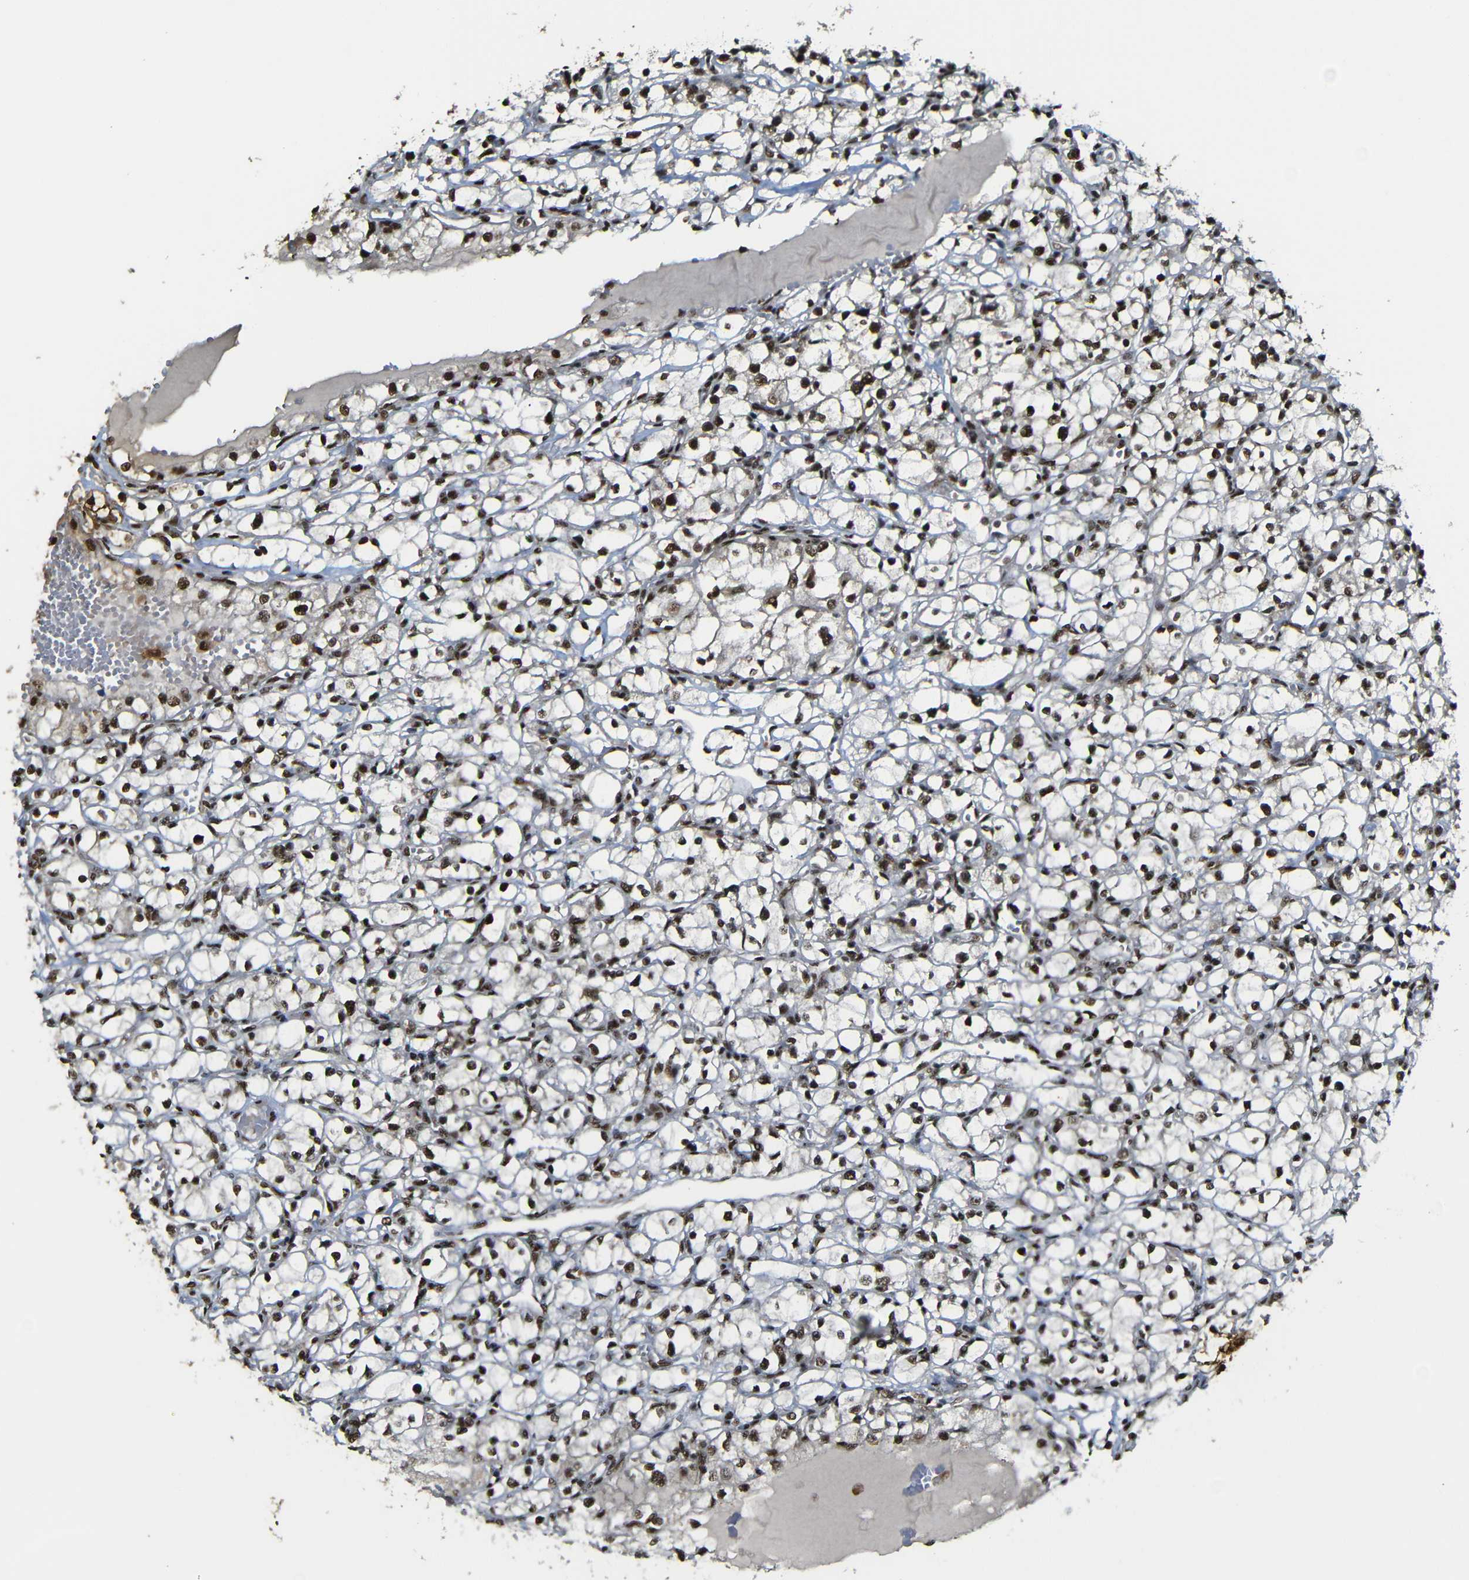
{"staining": {"intensity": "strong", "quantity": ">75%", "location": "nuclear"}, "tissue": "renal cancer", "cell_type": "Tumor cells", "image_type": "cancer", "snomed": [{"axis": "morphology", "description": "Adenocarcinoma, NOS"}, {"axis": "topography", "description": "Kidney"}], "caption": "Renal cancer (adenocarcinoma) tissue shows strong nuclear positivity in about >75% of tumor cells", "gene": "TCF7L2", "patient": {"sex": "male", "age": 56}}